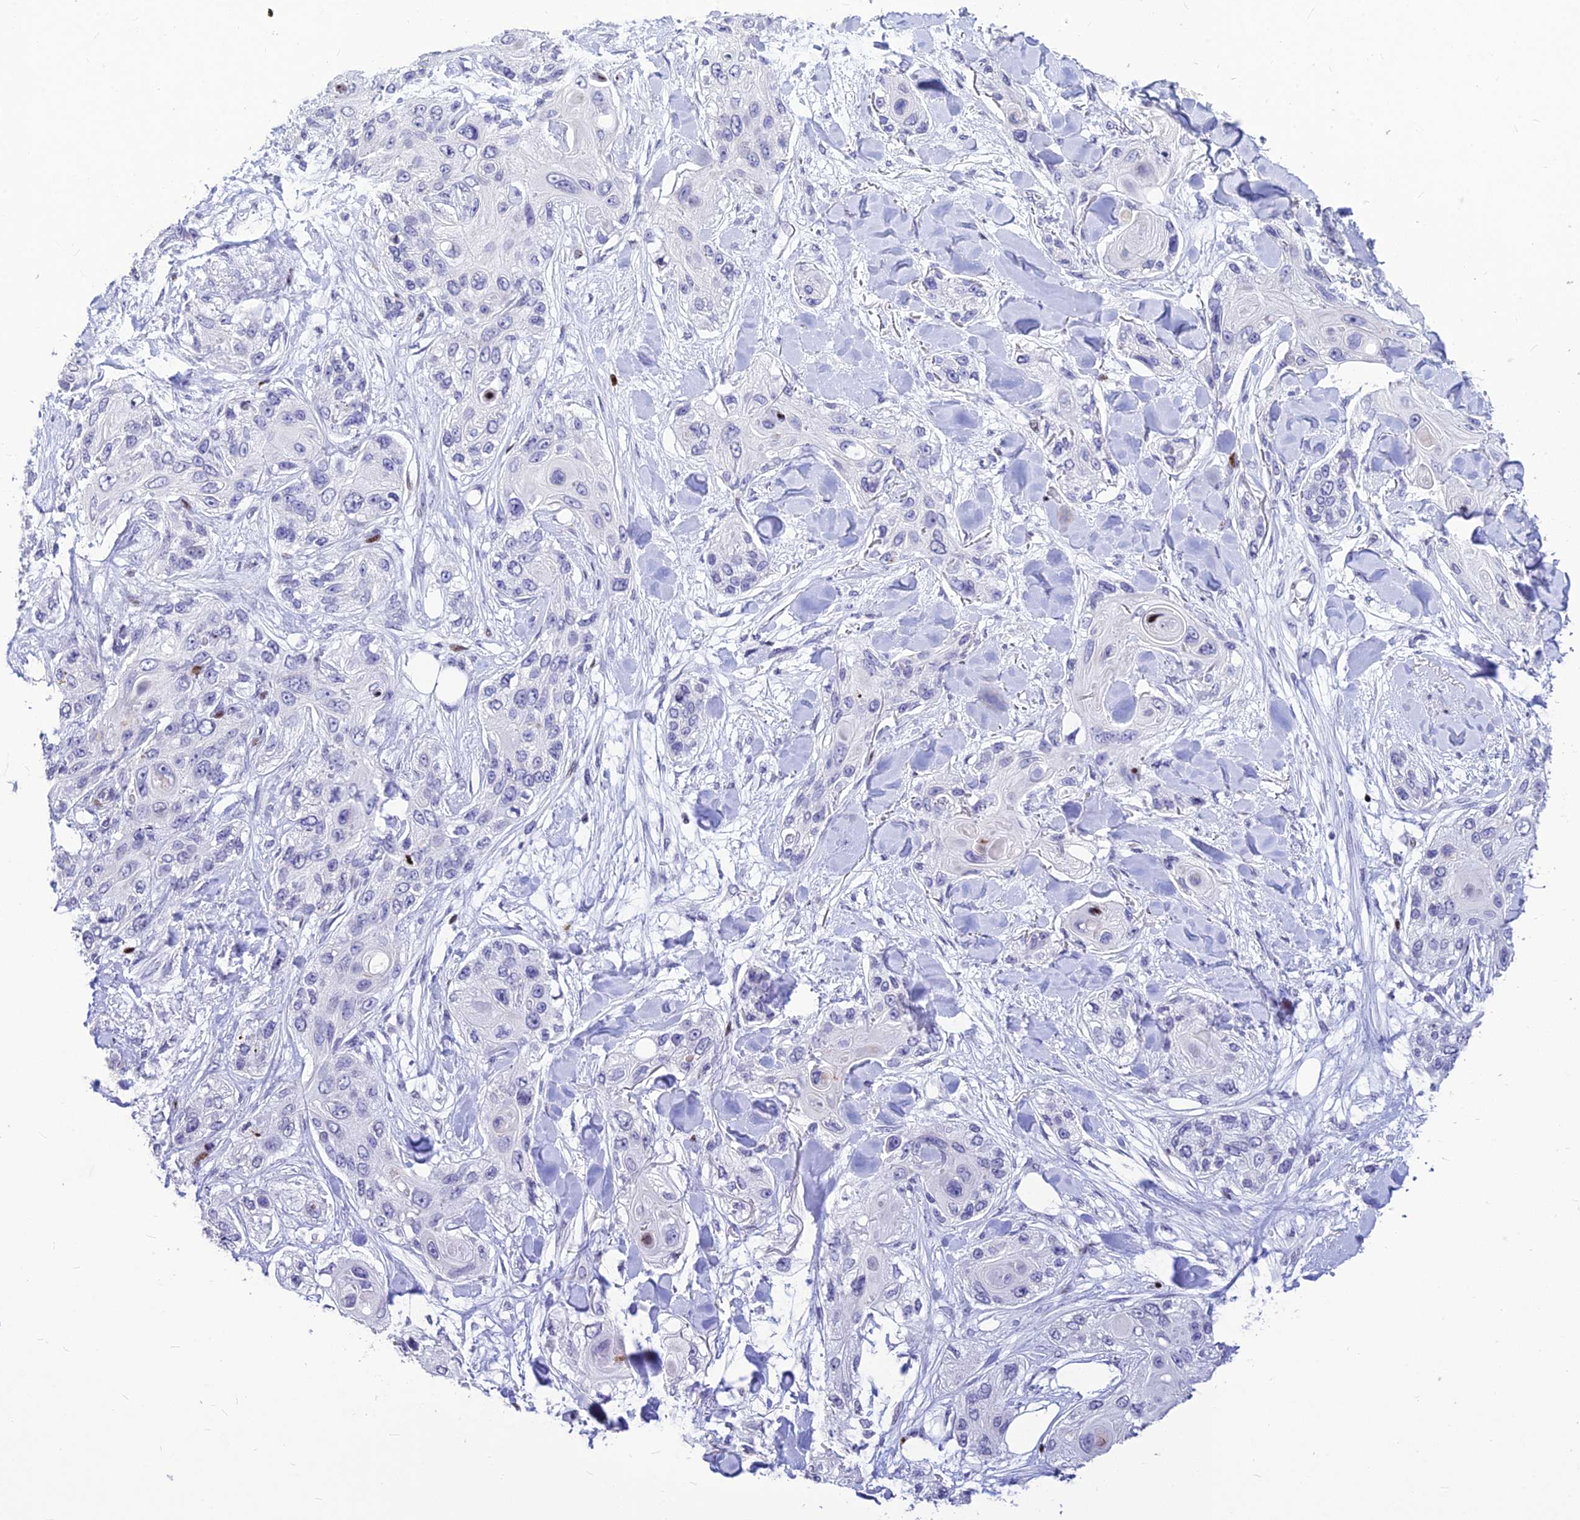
{"staining": {"intensity": "negative", "quantity": "none", "location": "none"}, "tissue": "skin cancer", "cell_type": "Tumor cells", "image_type": "cancer", "snomed": [{"axis": "morphology", "description": "Normal tissue, NOS"}, {"axis": "morphology", "description": "Squamous cell carcinoma, NOS"}, {"axis": "topography", "description": "Skin"}], "caption": "Skin cancer (squamous cell carcinoma) was stained to show a protein in brown. There is no significant positivity in tumor cells.", "gene": "PRPS1", "patient": {"sex": "male", "age": 72}}